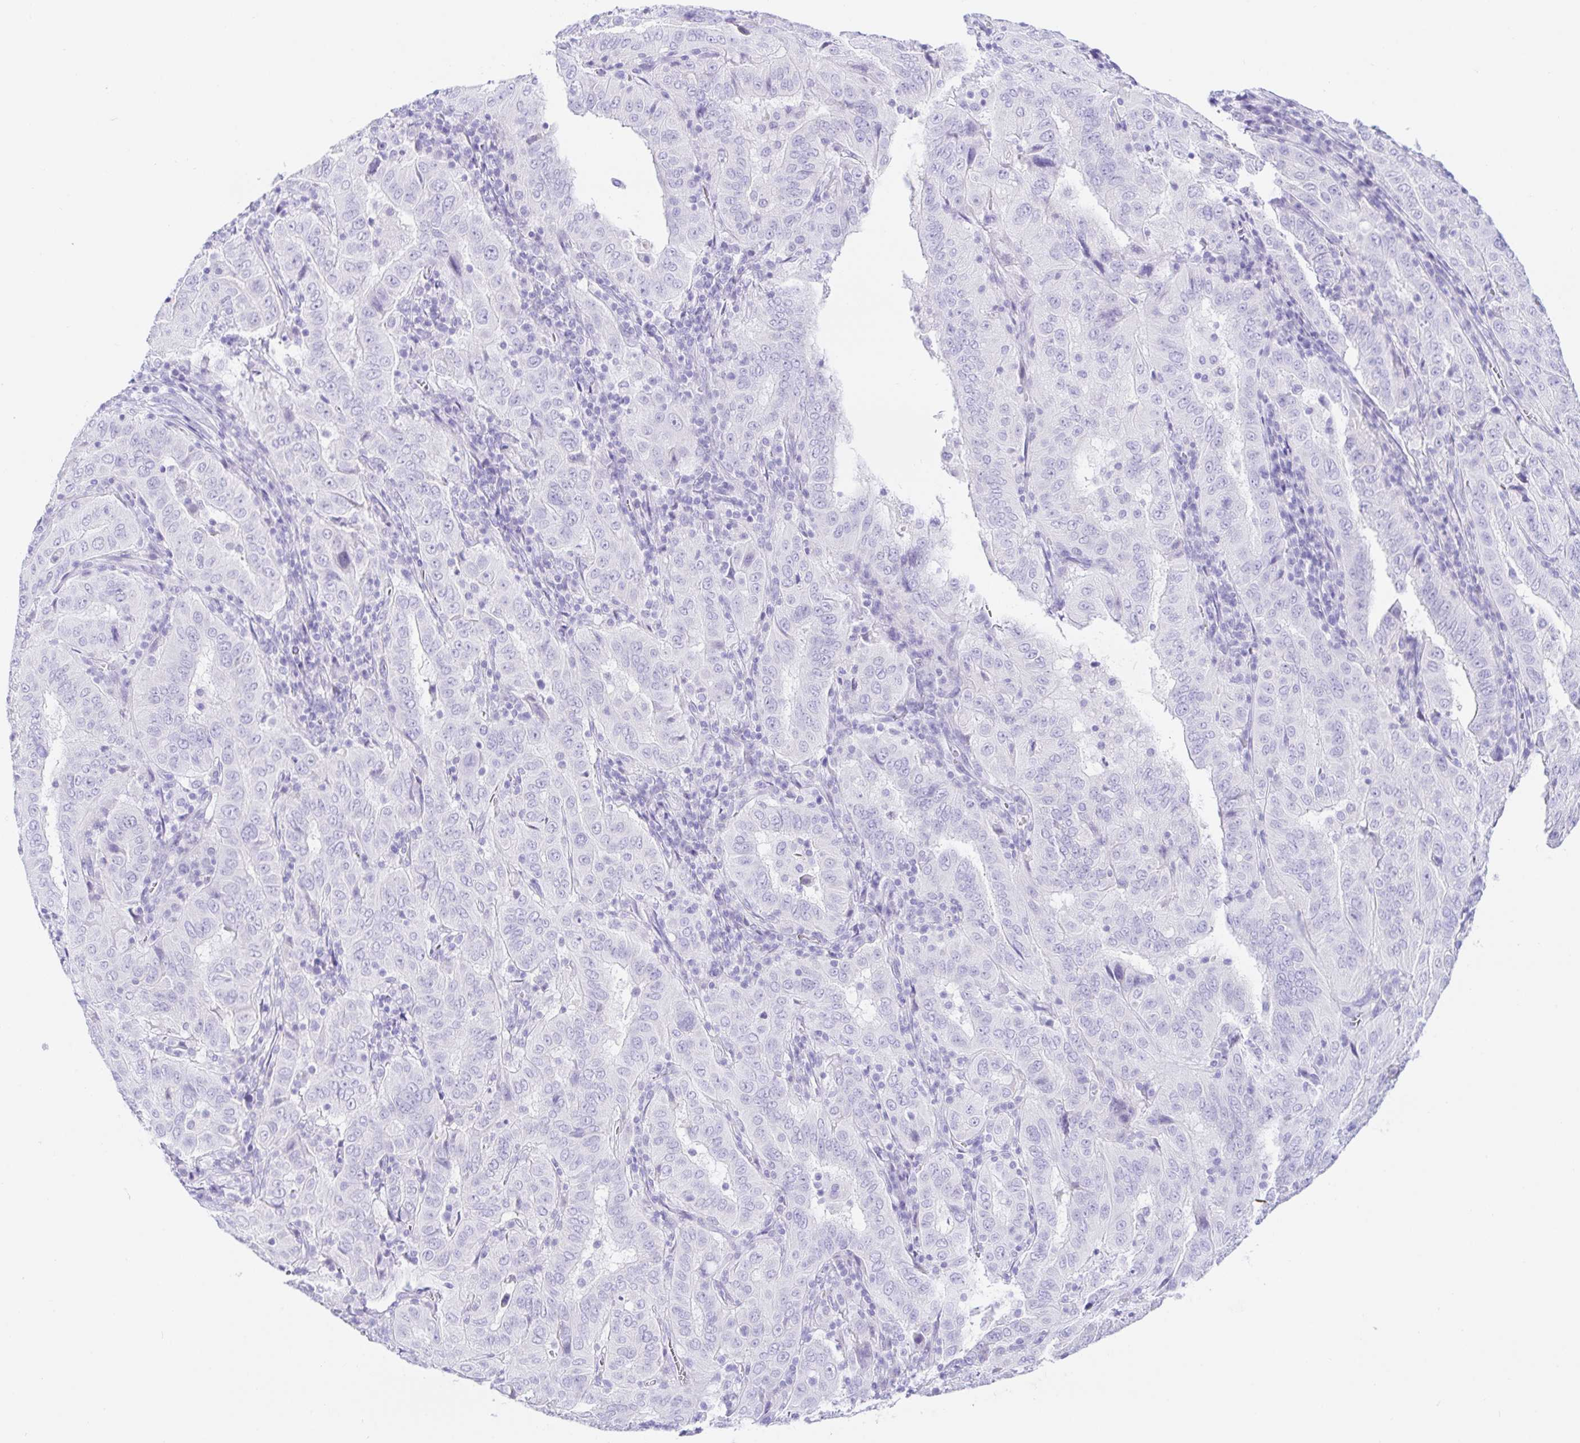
{"staining": {"intensity": "negative", "quantity": "none", "location": "none"}, "tissue": "pancreatic cancer", "cell_type": "Tumor cells", "image_type": "cancer", "snomed": [{"axis": "morphology", "description": "Adenocarcinoma, NOS"}, {"axis": "topography", "description": "Pancreas"}], "caption": "A high-resolution photomicrograph shows IHC staining of pancreatic cancer (adenocarcinoma), which exhibits no significant staining in tumor cells. (Stains: DAB IHC with hematoxylin counter stain, Microscopy: brightfield microscopy at high magnification).", "gene": "PAX8", "patient": {"sex": "male", "age": 63}}